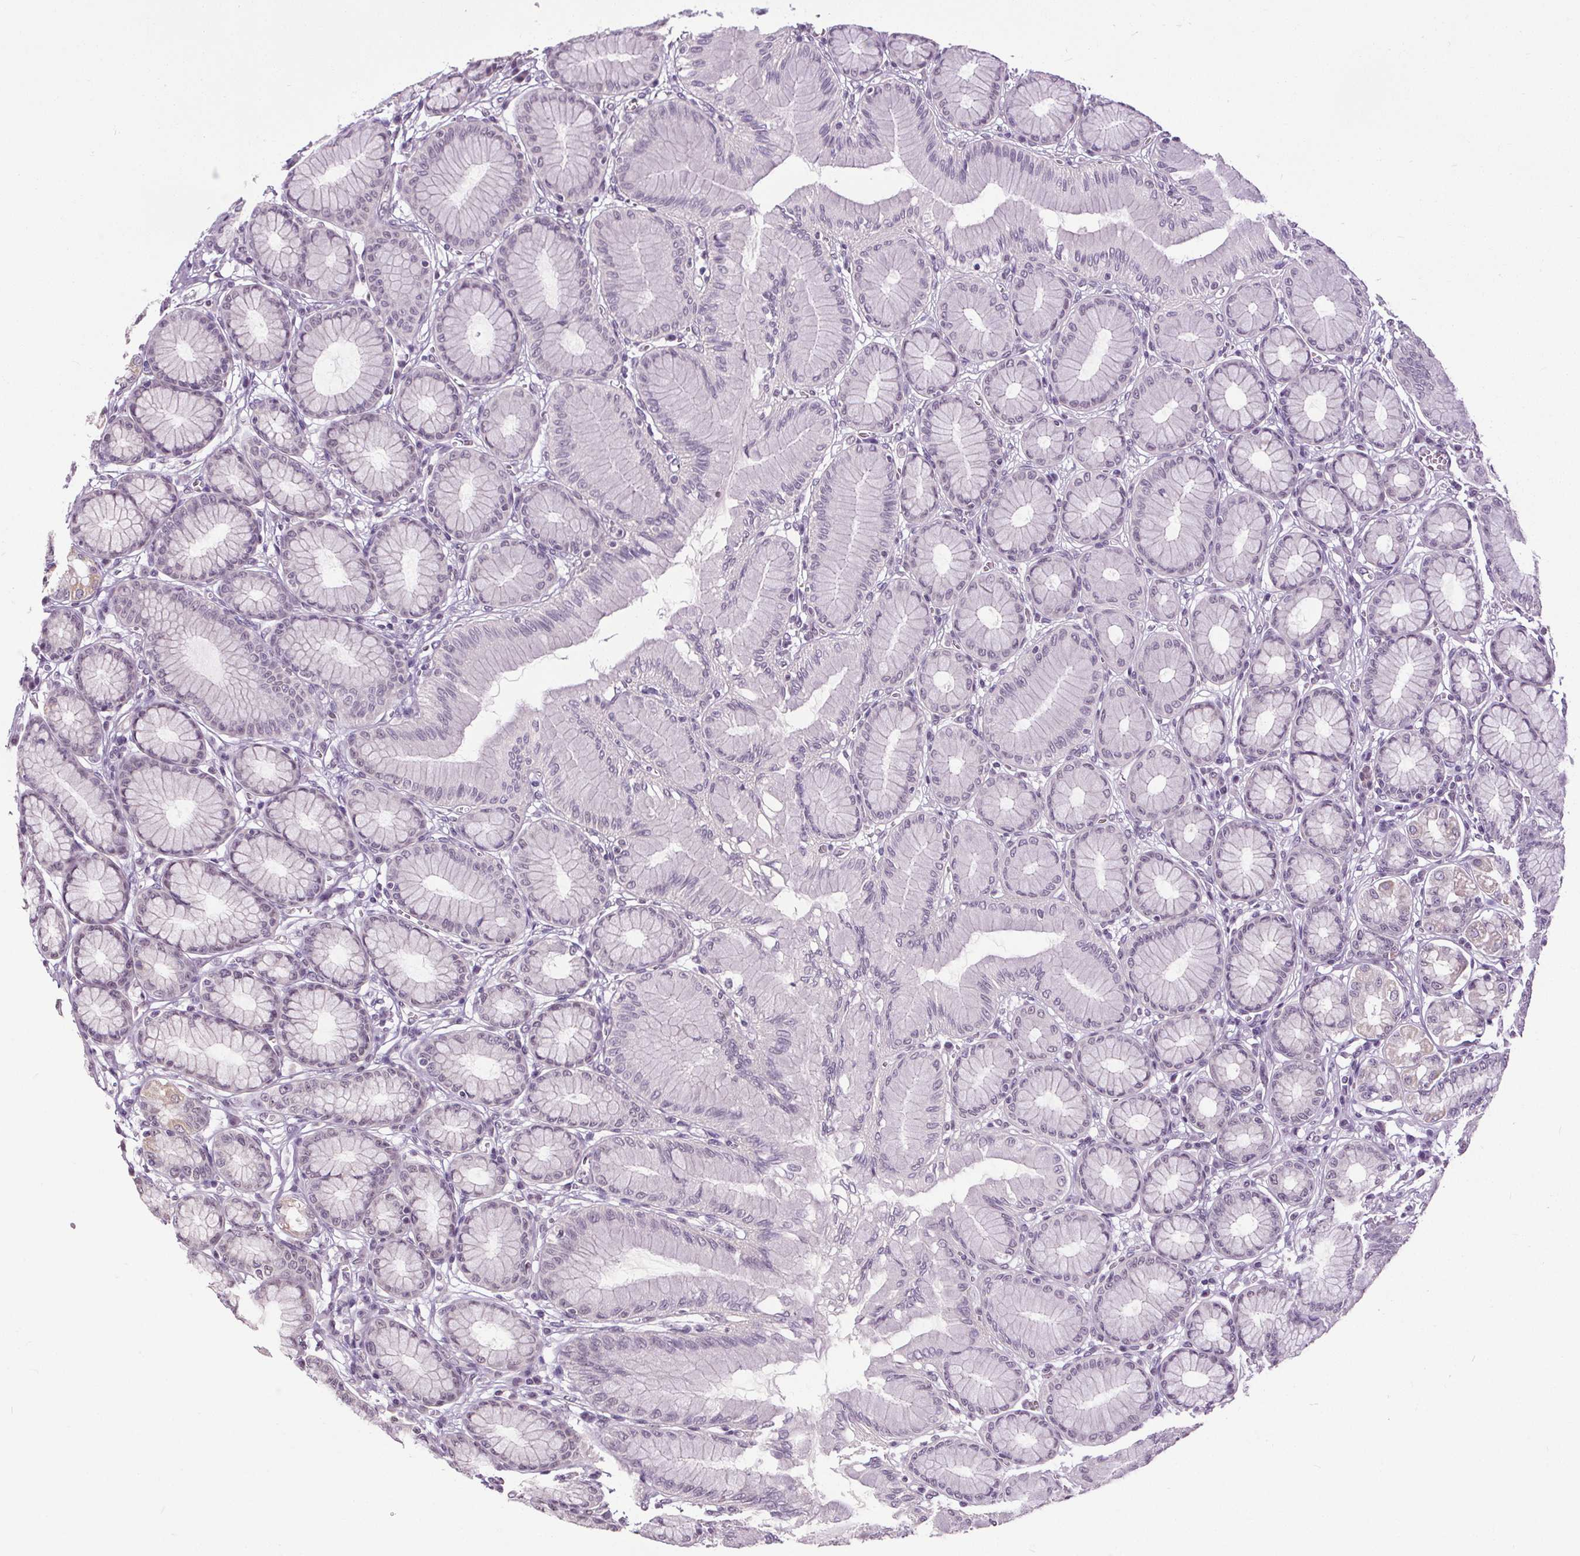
{"staining": {"intensity": "moderate", "quantity": "<25%", "location": "cytoplasmic/membranous,nuclear"}, "tissue": "stomach", "cell_type": "Glandular cells", "image_type": "normal", "snomed": [{"axis": "morphology", "description": "Normal tissue, NOS"}, {"axis": "topography", "description": "Stomach"}, {"axis": "topography", "description": "Stomach, lower"}], "caption": "Benign stomach was stained to show a protein in brown. There is low levels of moderate cytoplasmic/membranous,nuclear expression in approximately <25% of glandular cells. (brown staining indicates protein expression, while blue staining denotes nuclei).", "gene": "SLC2A9", "patient": {"sex": "male", "age": 76}}